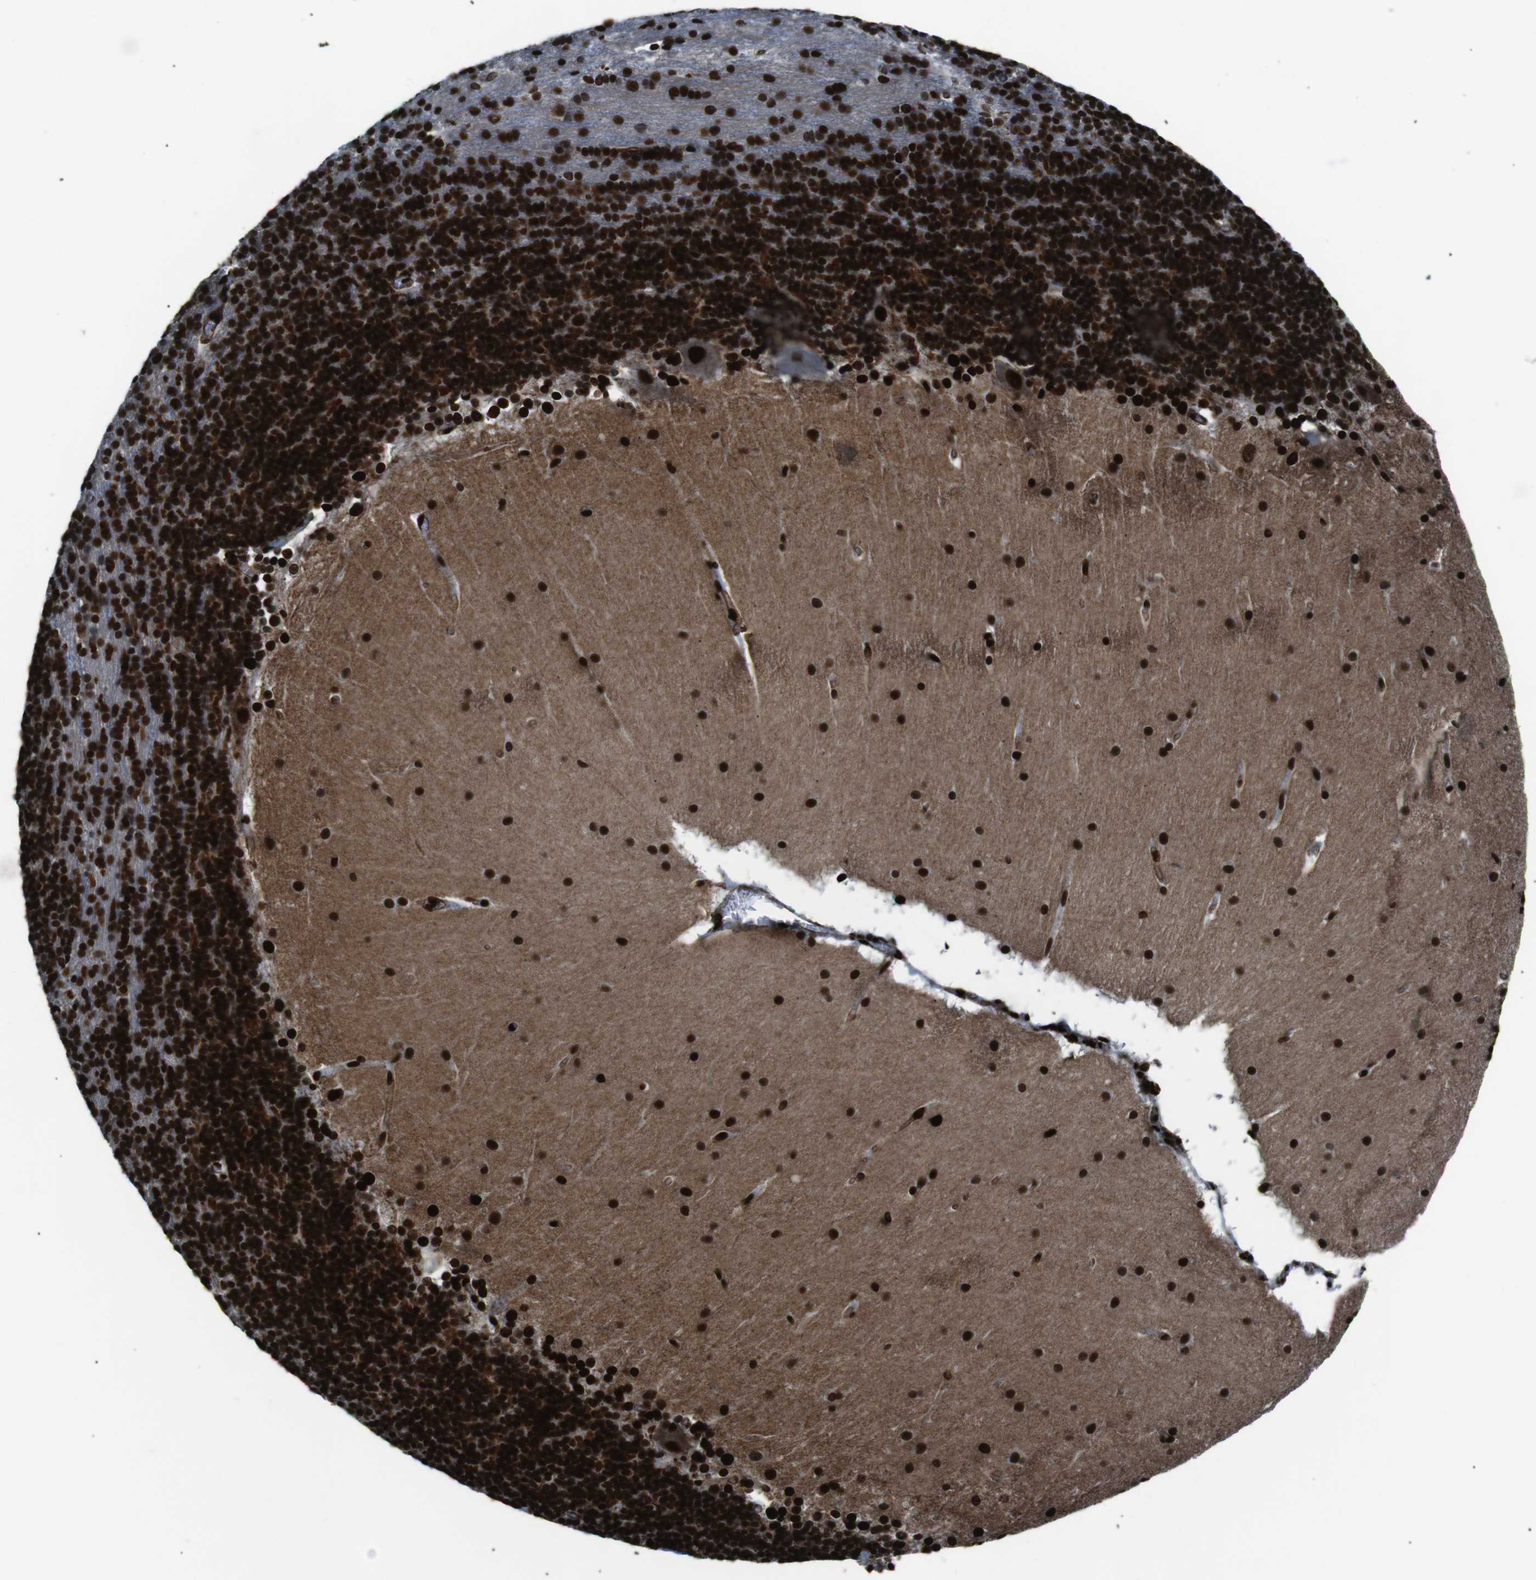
{"staining": {"intensity": "strong", "quantity": ">75%", "location": "cytoplasmic/membranous,nuclear"}, "tissue": "cerebellum", "cell_type": "Cells in granular layer", "image_type": "normal", "snomed": [{"axis": "morphology", "description": "Normal tissue, NOS"}, {"axis": "topography", "description": "Cerebellum"}], "caption": "Strong cytoplasmic/membranous,nuclear positivity is present in approximately >75% of cells in granular layer in unremarkable cerebellum.", "gene": "HNRNPU", "patient": {"sex": "female", "age": 19}}